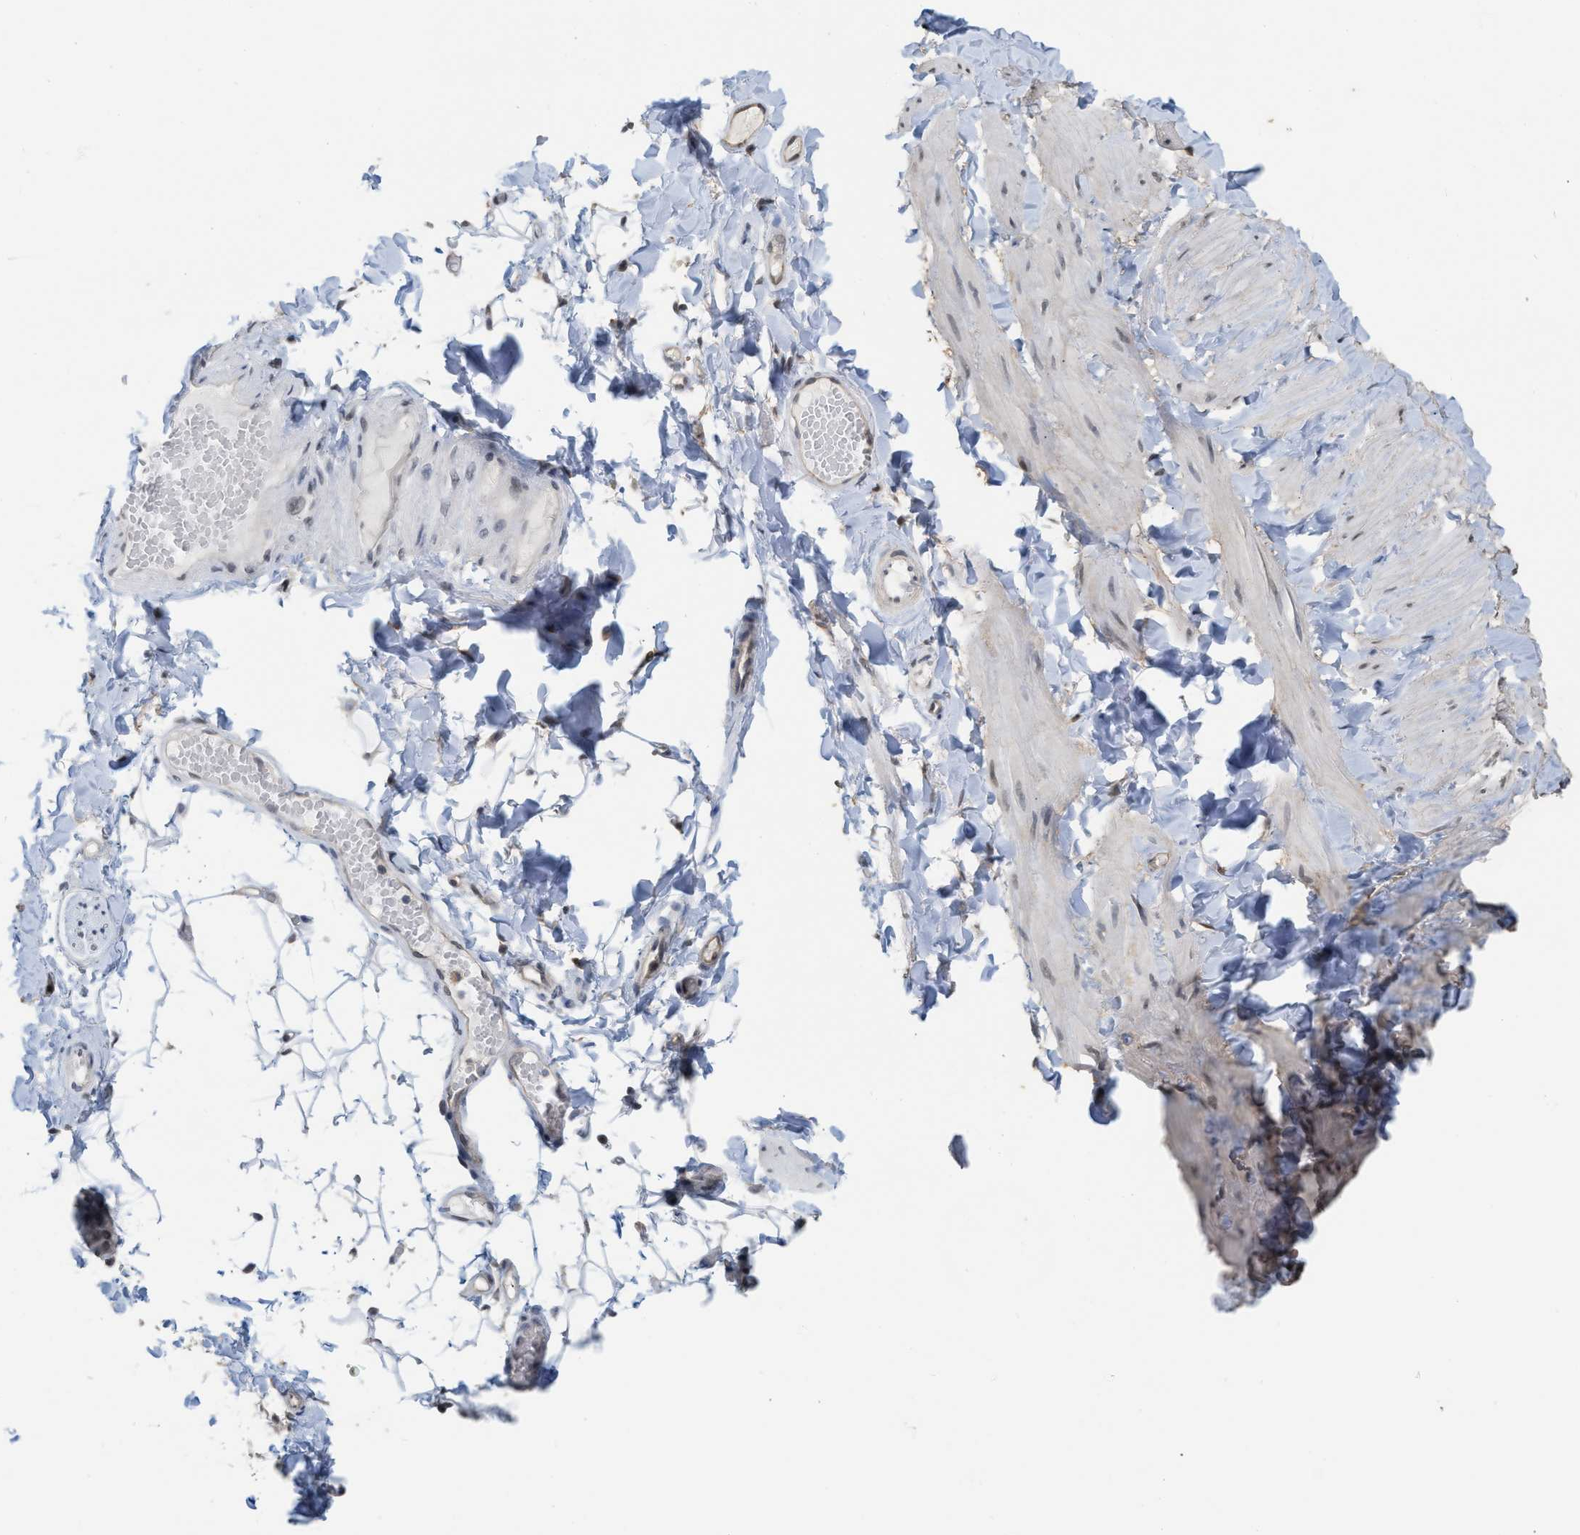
{"staining": {"intensity": "weak", "quantity": ">75%", "location": "cytoplasmic/membranous"}, "tissue": "adipose tissue", "cell_type": "Adipocytes", "image_type": "normal", "snomed": [{"axis": "morphology", "description": "Normal tissue, NOS"}, {"axis": "topography", "description": "Adipose tissue"}, {"axis": "topography", "description": "Vascular tissue"}, {"axis": "topography", "description": "Peripheral nerve tissue"}], "caption": "Benign adipose tissue shows weak cytoplasmic/membranous positivity in about >75% of adipocytes (IHC, brightfield microscopy, high magnification)..", "gene": "BAIAP2L1", "patient": {"sex": "male", "age": 25}}